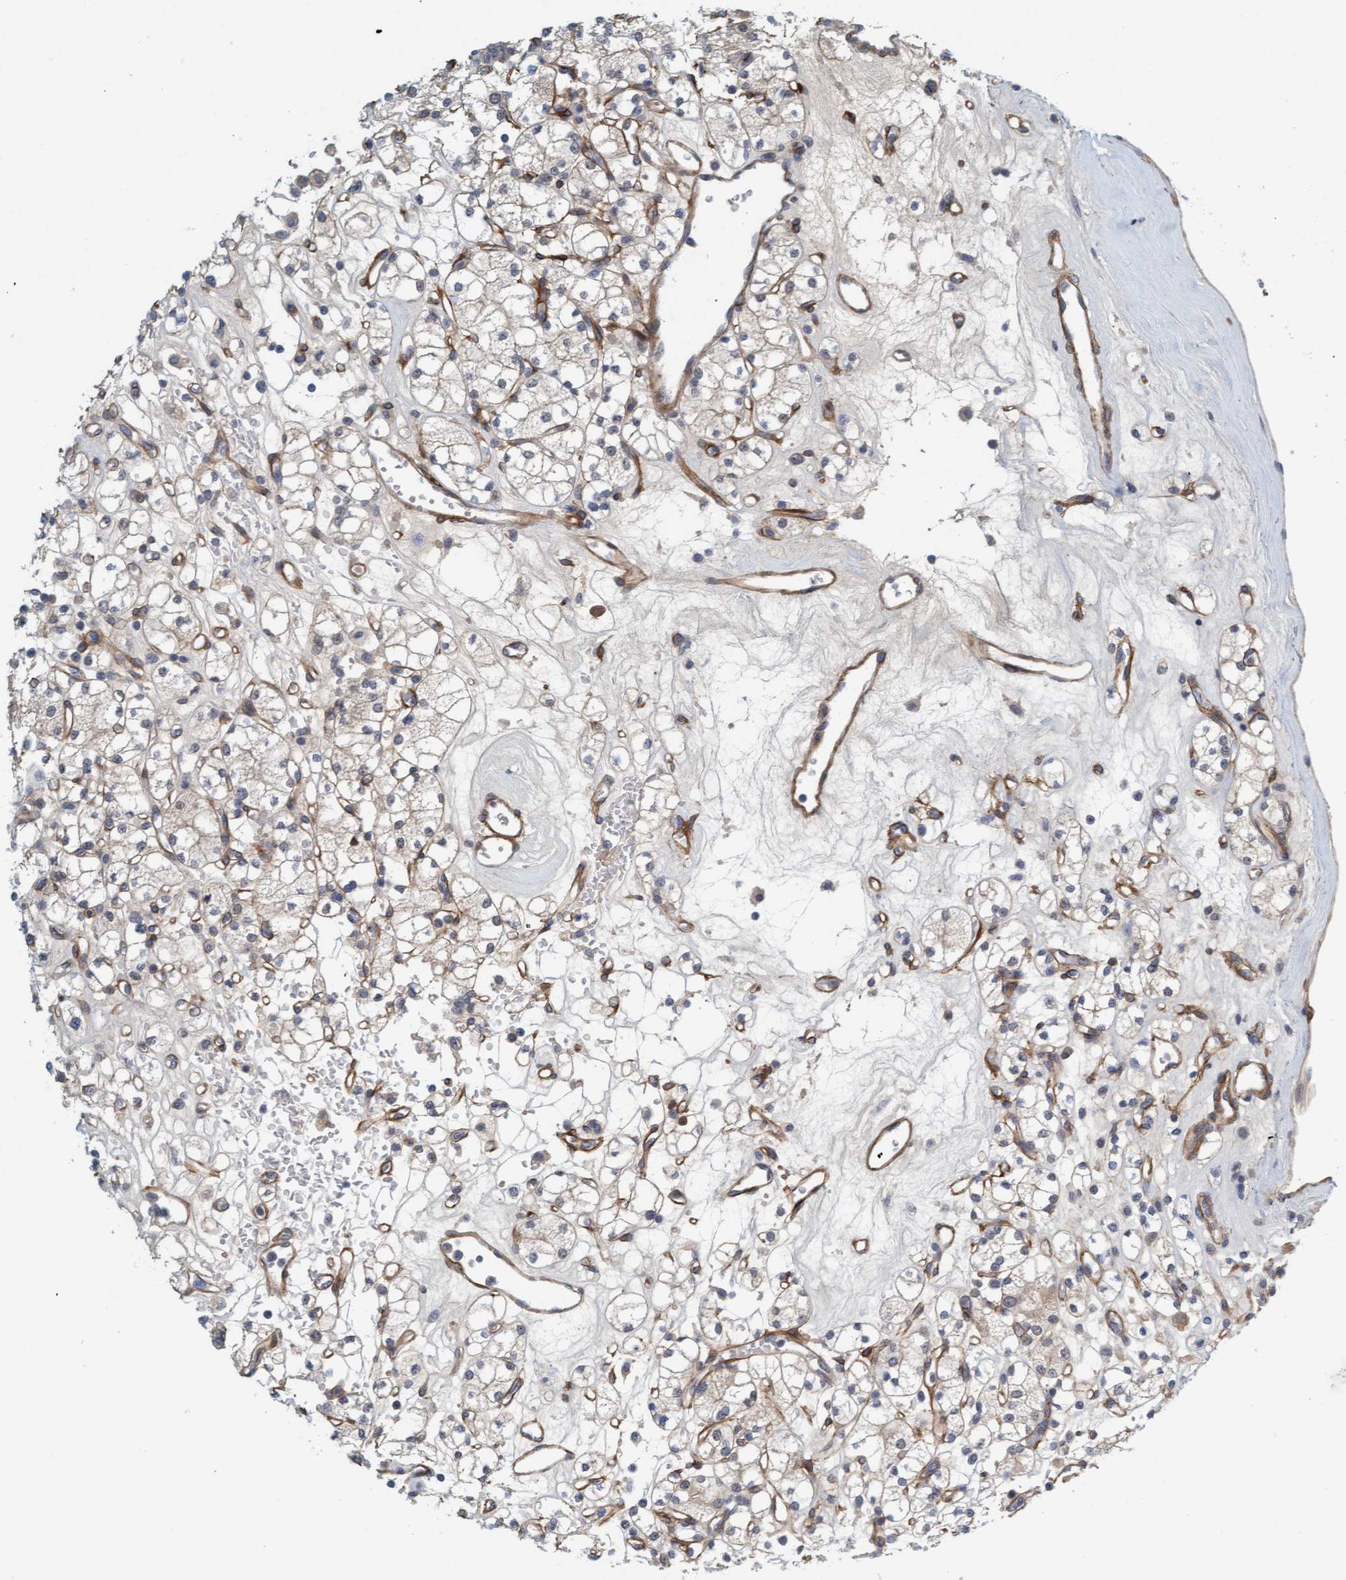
{"staining": {"intensity": "weak", "quantity": "<25%", "location": "cytoplasmic/membranous"}, "tissue": "renal cancer", "cell_type": "Tumor cells", "image_type": "cancer", "snomed": [{"axis": "morphology", "description": "Adenocarcinoma, NOS"}, {"axis": "topography", "description": "Kidney"}], "caption": "This is an immunohistochemistry image of human renal adenocarcinoma. There is no positivity in tumor cells.", "gene": "TSTD2", "patient": {"sex": "male", "age": 77}}